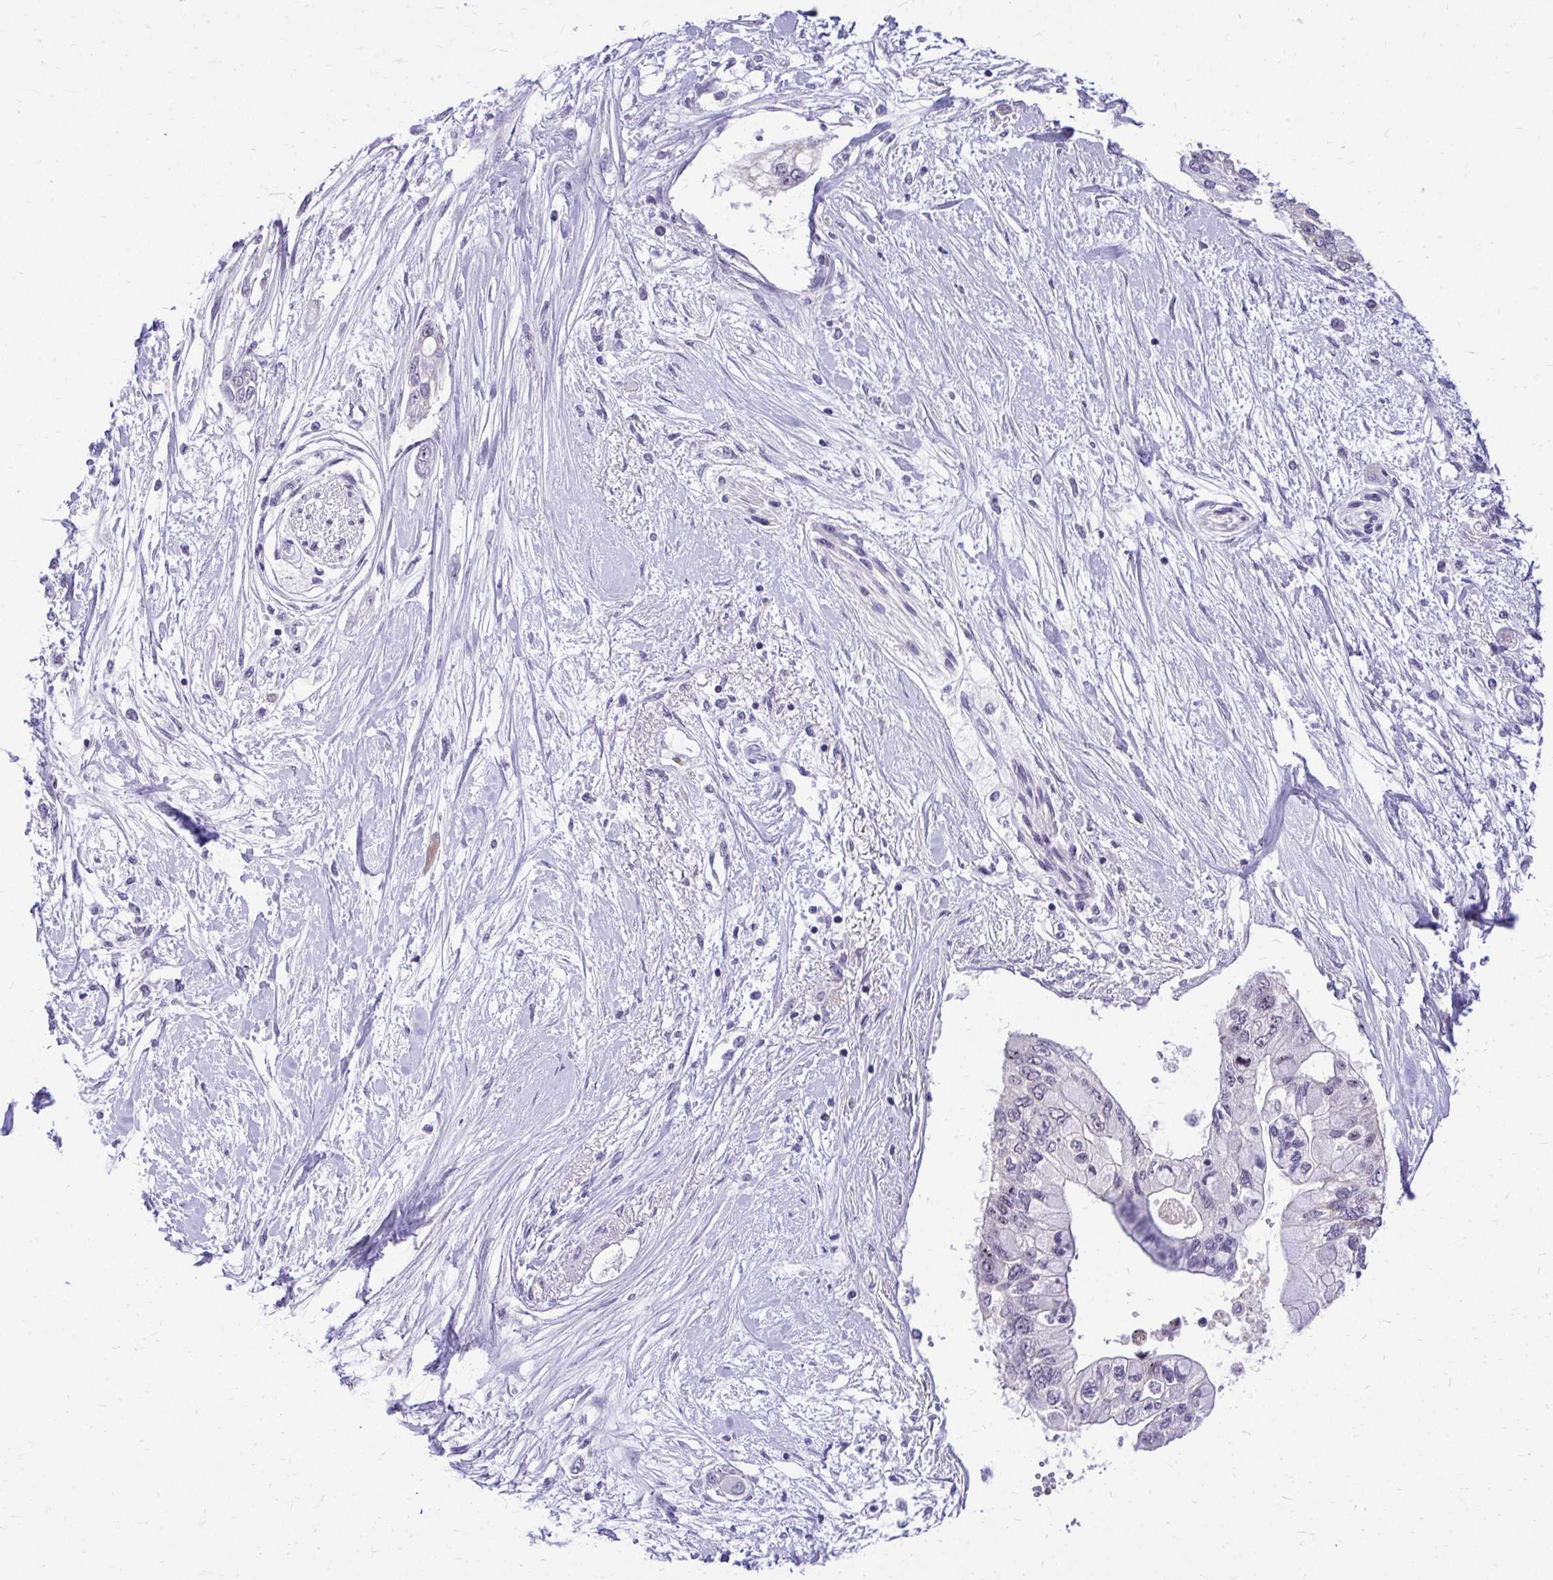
{"staining": {"intensity": "negative", "quantity": "none", "location": "none"}, "tissue": "pancreatic cancer", "cell_type": "Tumor cells", "image_type": "cancer", "snomed": [{"axis": "morphology", "description": "Adenocarcinoma, NOS"}, {"axis": "topography", "description": "Pancreas"}], "caption": "Immunohistochemical staining of human pancreatic cancer (adenocarcinoma) reveals no significant positivity in tumor cells. Brightfield microscopy of IHC stained with DAB (brown) and hematoxylin (blue), captured at high magnification.", "gene": "NIFK", "patient": {"sex": "female", "age": 77}}